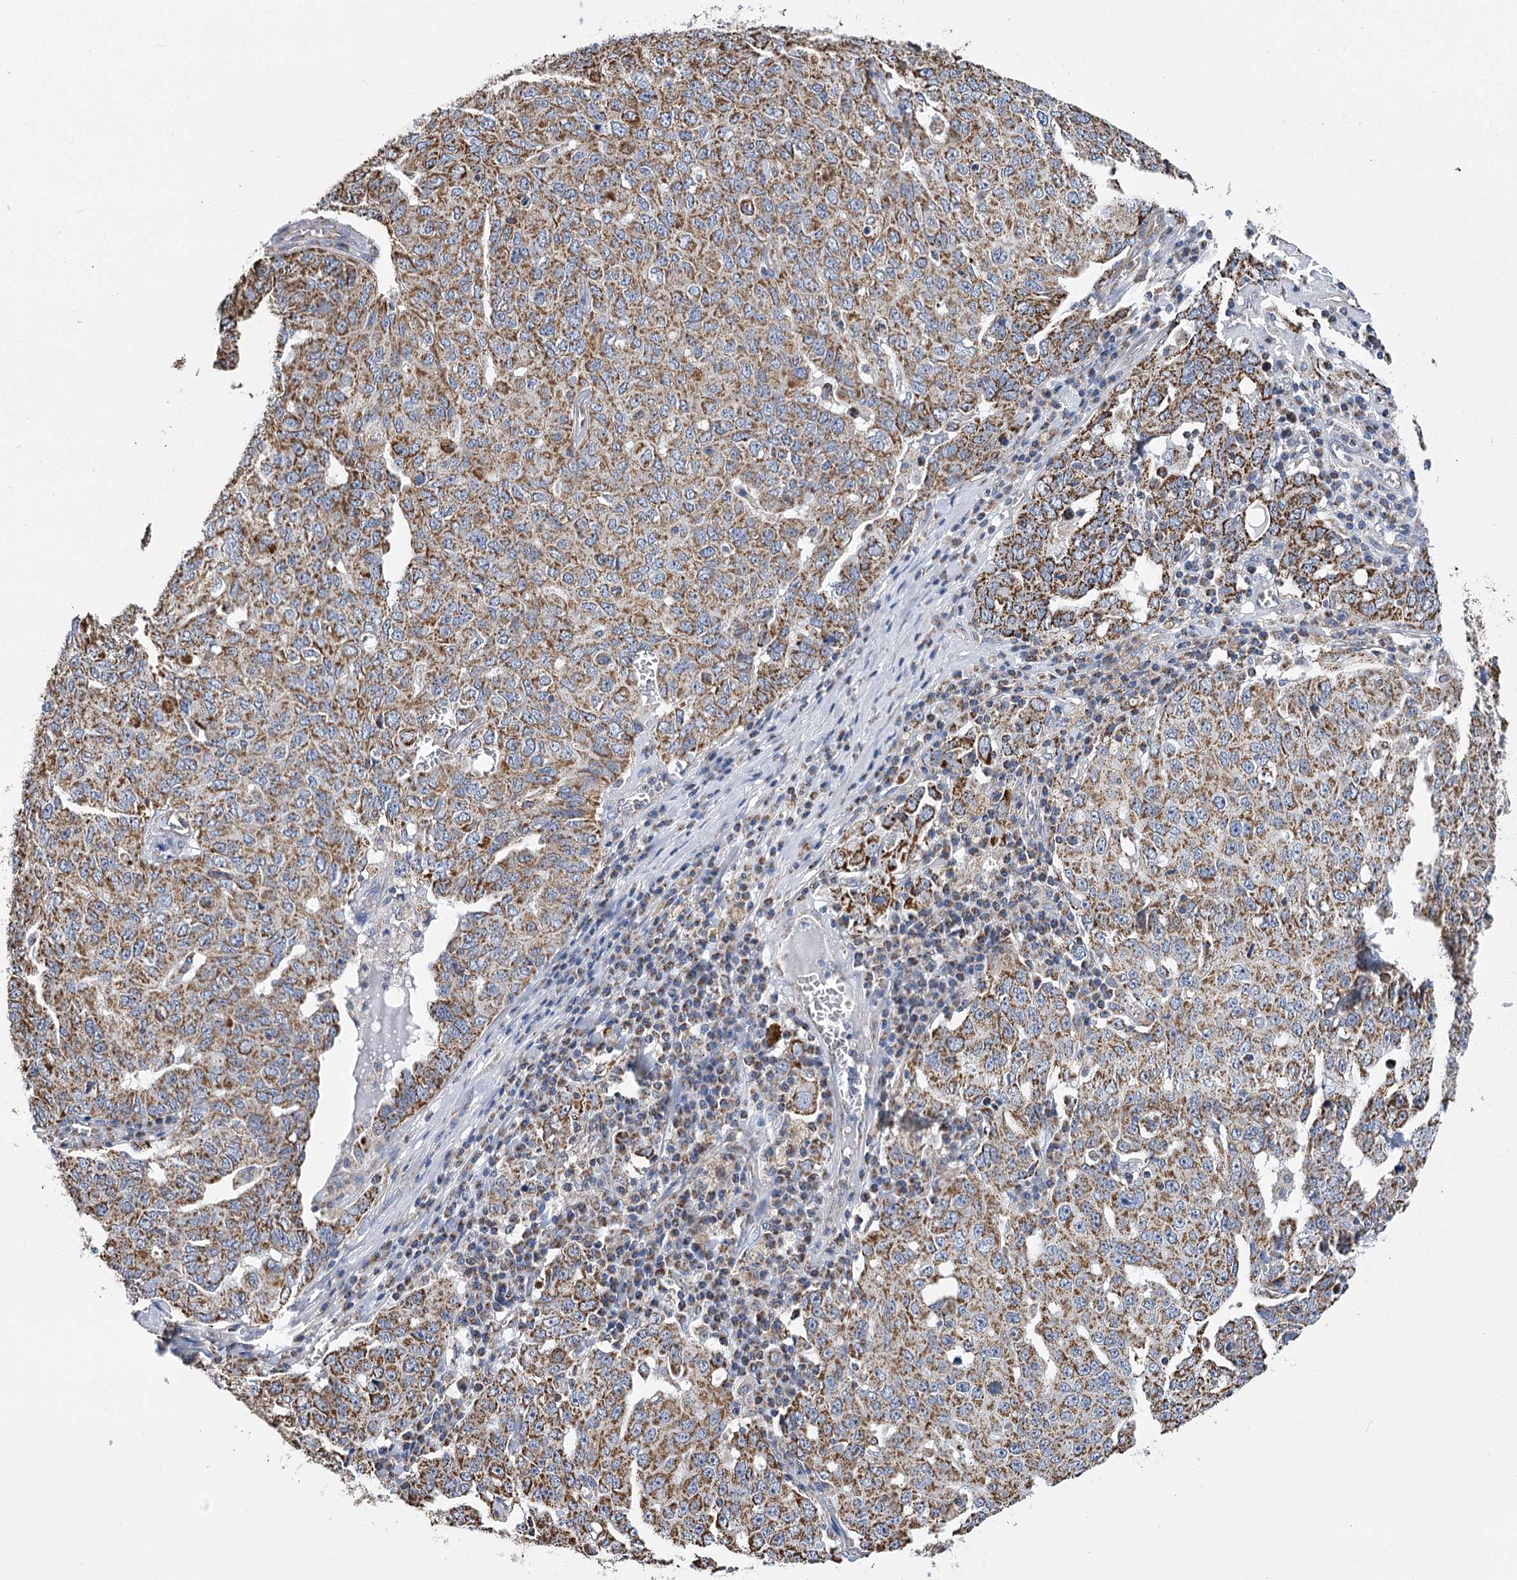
{"staining": {"intensity": "moderate", "quantity": ">75%", "location": "cytoplasmic/membranous"}, "tissue": "ovarian cancer", "cell_type": "Tumor cells", "image_type": "cancer", "snomed": [{"axis": "morphology", "description": "Carcinoma, endometroid"}, {"axis": "topography", "description": "Ovary"}], "caption": "This histopathology image demonstrates IHC staining of human ovarian cancer (endometroid carcinoma), with medium moderate cytoplasmic/membranous positivity in about >75% of tumor cells.", "gene": "CCDC73", "patient": {"sex": "female", "age": 62}}